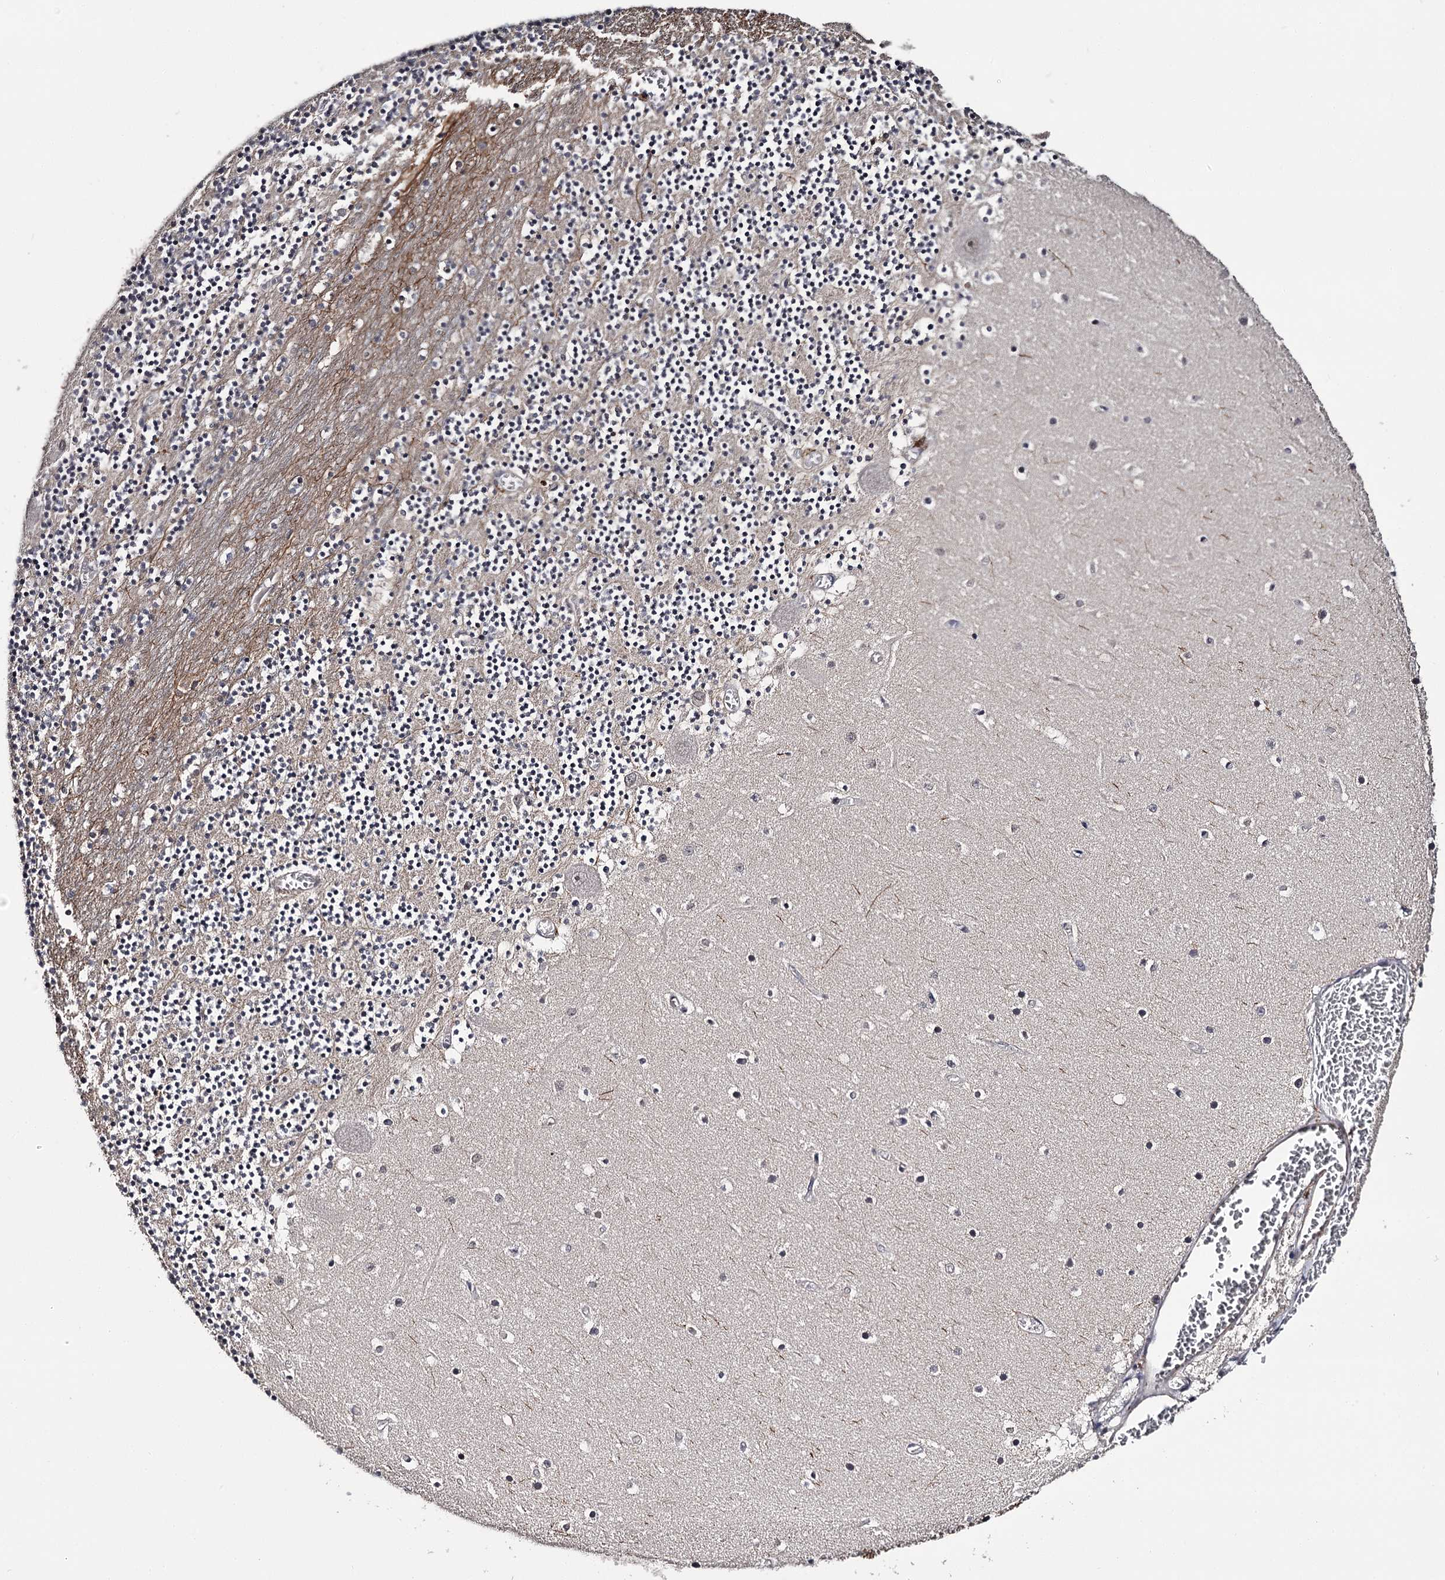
{"staining": {"intensity": "weak", "quantity": "25%-75%", "location": "cytoplasmic/membranous"}, "tissue": "cerebellum", "cell_type": "Cells in granular layer", "image_type": "normal", "snomed": [{"axis": "morphology", "description": "Normal tissue, NOS"}, {"axis": "topography", "description": "Cerebellum"}], "caption": "Cerebellum stained with a brown dye reveals weak cytoplasmic/membranous positive staining in approximately 25%-75% of cells in granular layer.", "gene": "CWF19L2", "patient": {"sex": "female", "age": 28}}